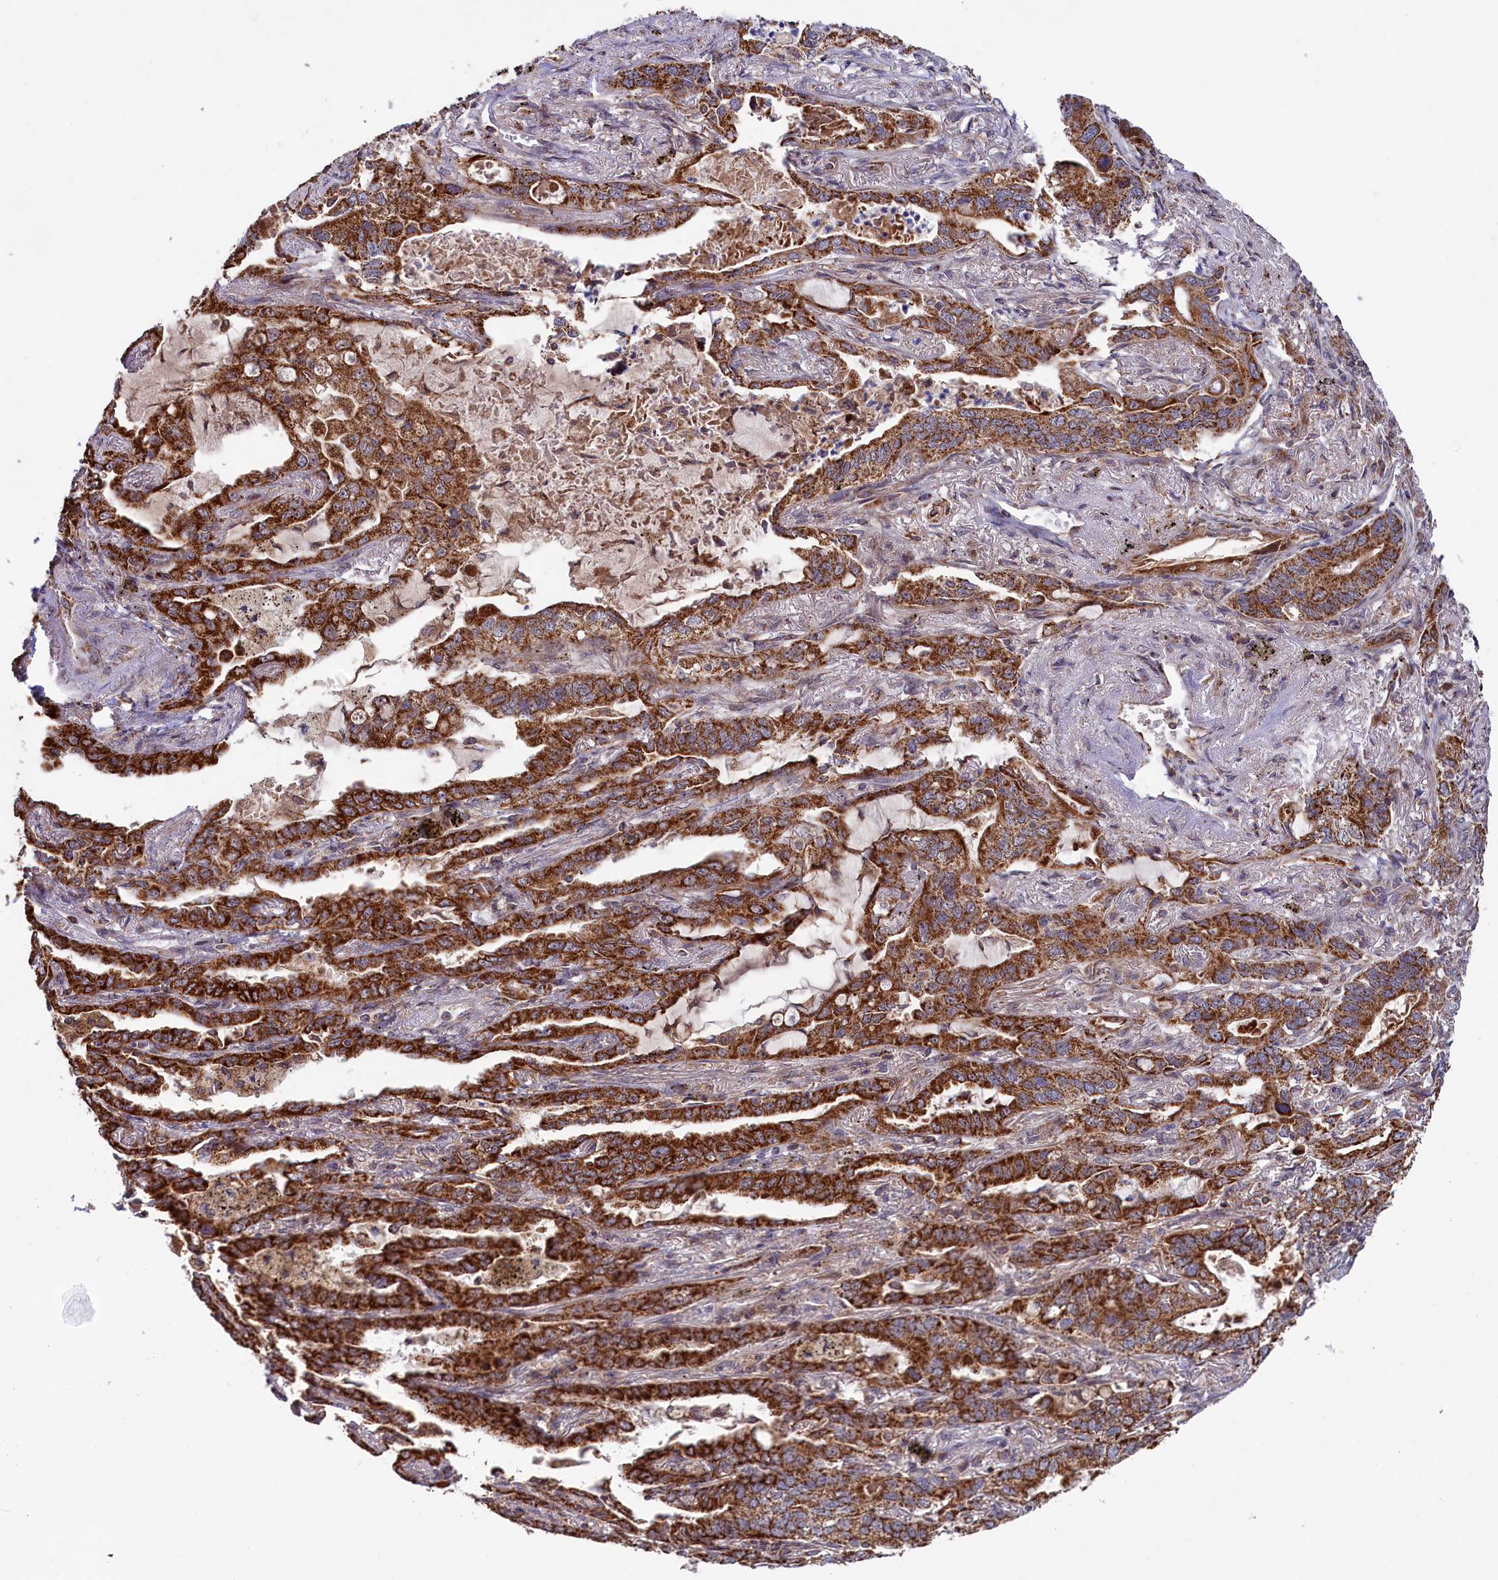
{"staining": {"intensity": "strong", "quantity": ">75%", "location": "cytoplasmic/membranous"}, "tissue": "lung cancer", "cell_type": "Tumor cells", "image_type": "cancer", "snomed": [{"axis": "morphology", "description": "Adenocarcinoma, NOS"}, {"axis": "topography", "description": "Lung"}], "caption": "This photomicrograph displays immunohistochemistry staining of human lung cancer (adenocarcinoma), with high strong cytoplasmic/membranous positivity in approximately >75% of tumor cells.", "gene": "DUS3L", "patient": {"sex": "male", "age": 67}}